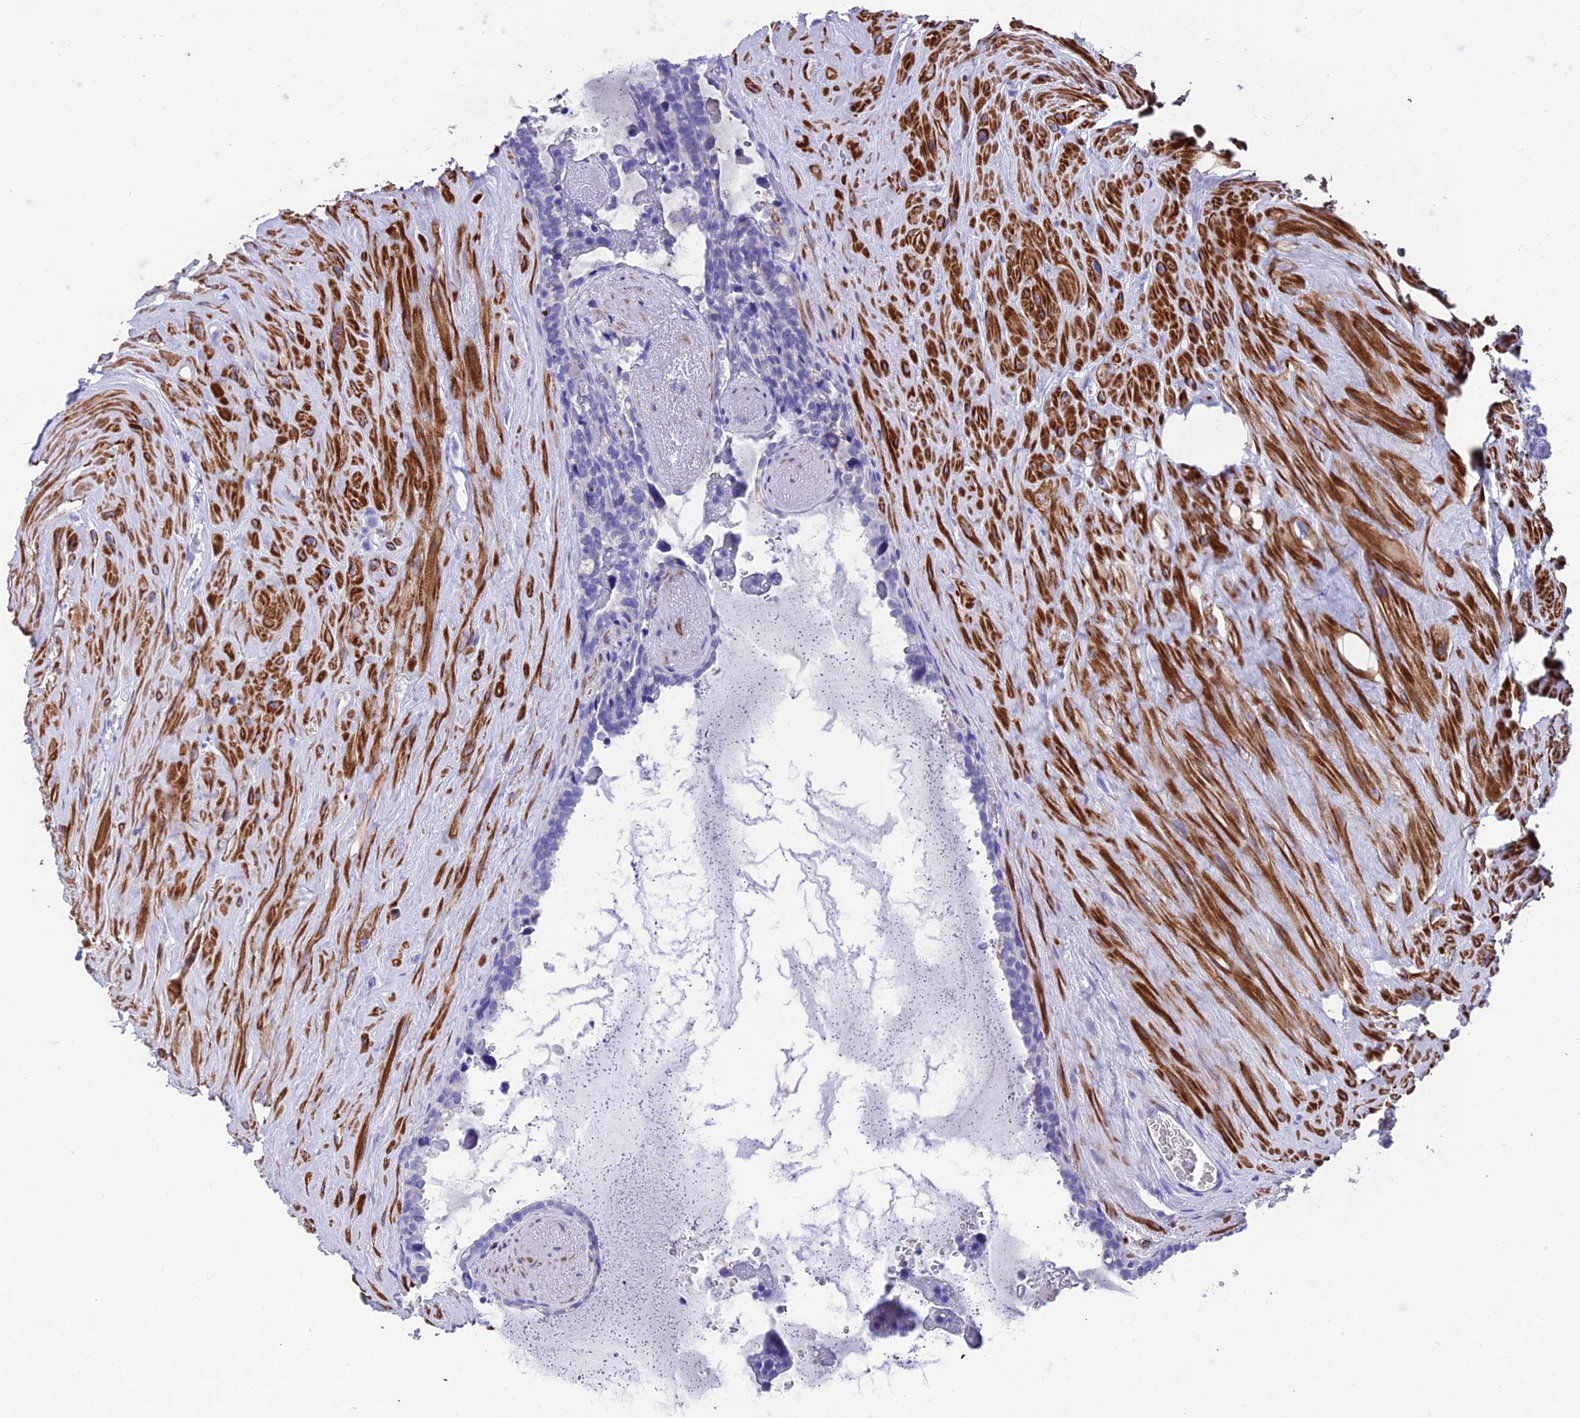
{"staining": {"intensity": "negative", "quantity": "none", "location": "none"}, "tissue": "seminal vesicle", "cell_type": "Glandular cells", "image_type": "normal", "snomed": [{"axis": "morphology", "description": "Normal tissue, NOS"}, {"axis": "topography", "description": "Seminal veicle"}], "caption": "This histopathology image is of unremarkable seminal vesicle stained with immunohistochemistry (IHC) to label a protein in brown with the nuclei are counter-stained blue. There is no staining in glandular cells.", "gene": "GNG11", "patient": {"sex": "male", "age": 68}}